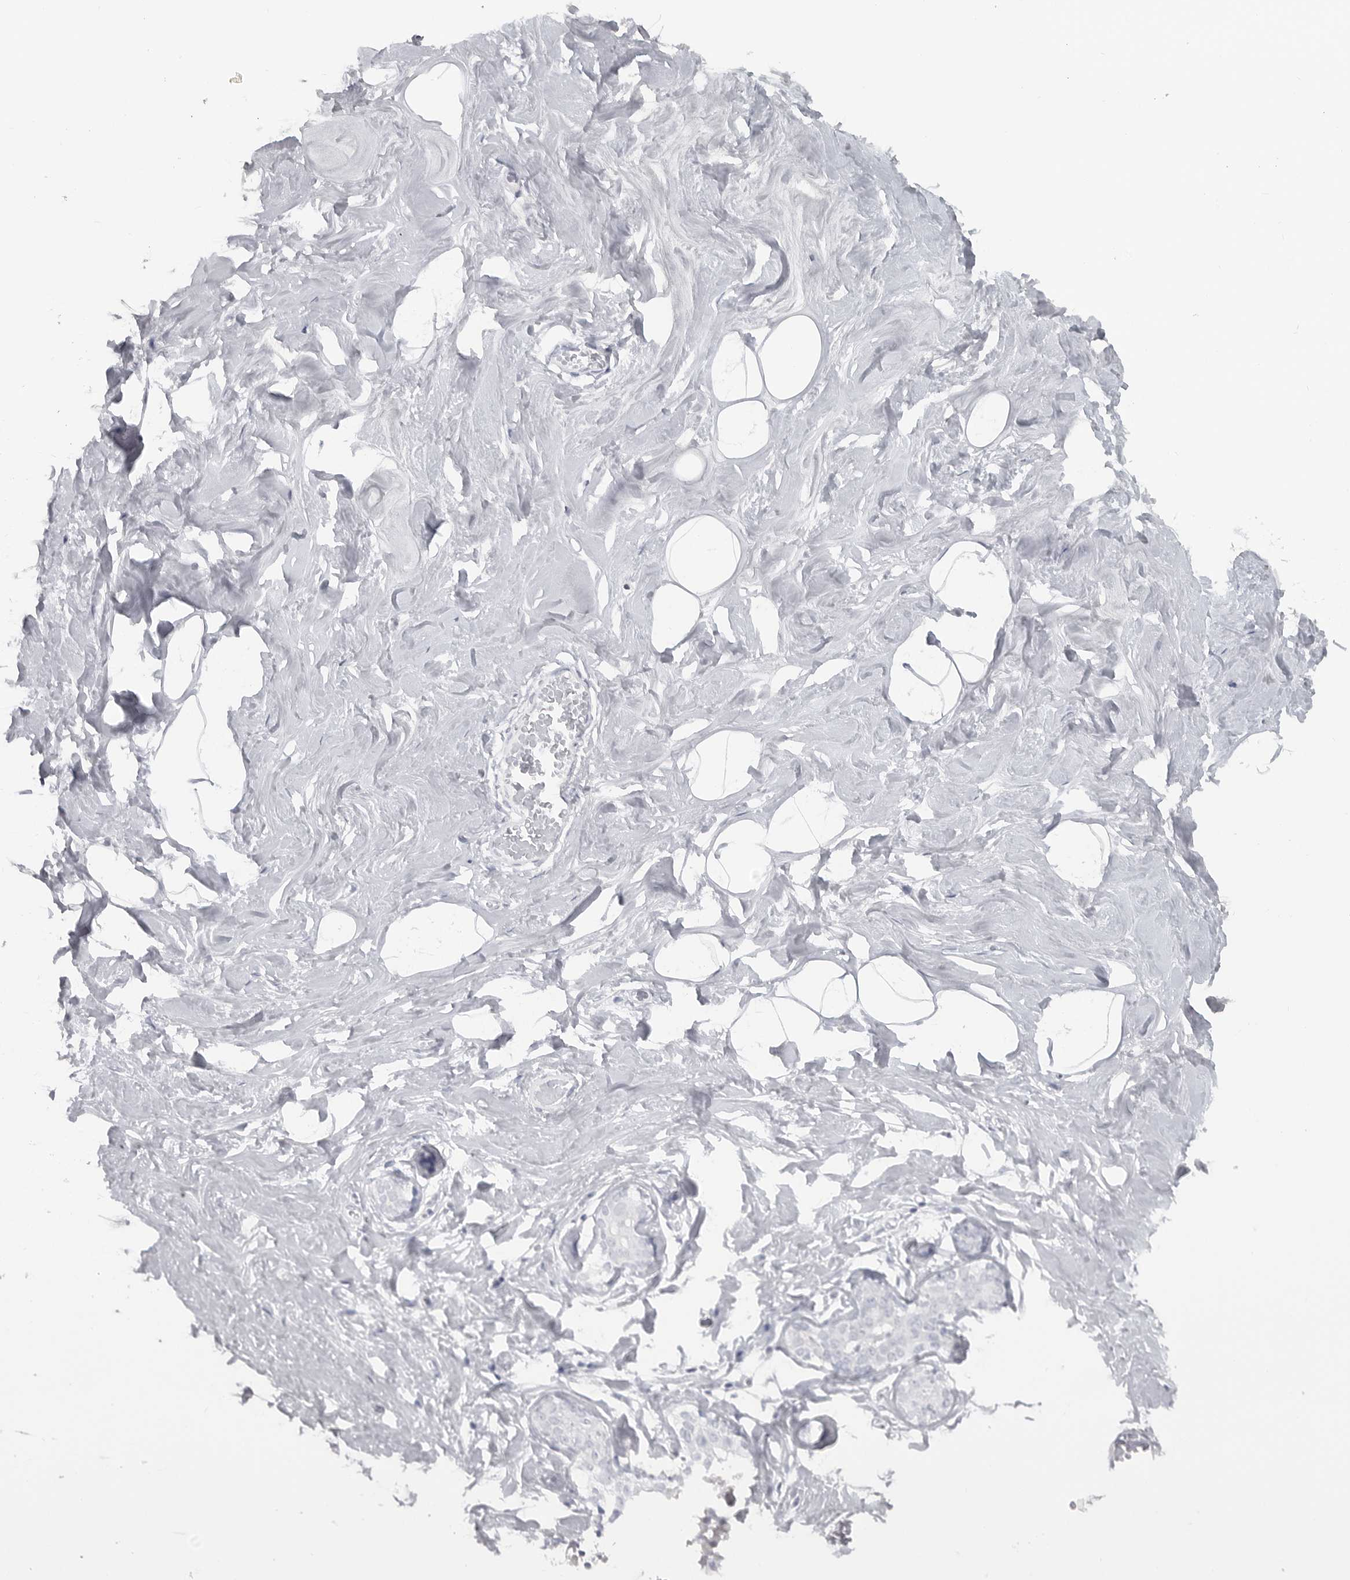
{"staining": {"intensity": "negative", "quantity": "none", "location": "none"}, "tissue": "adipose tissue", "cell_type": "Adipocytes", "image_type": "normal", "snomed": [{"axis": "morphology", "description": "Normal tissue, NOS"}, {"axis": "morphology", "description": "Fibrosis, NOS"}, {"axis": "topography", "description": "Breast"}, {"axis": "topography", "description": "Adipose tissue"}], "caption": "This is a image of immunohistochemistry staining of unremarkable adipose tissue, which shows no expression in adipocytes. (DAB (3,3'-diaminobenzidine) IHC visualized using brightfield microscopy, high magnification).", "gene": "LY6D", "patient": {"sex": "female", "age": 39}}